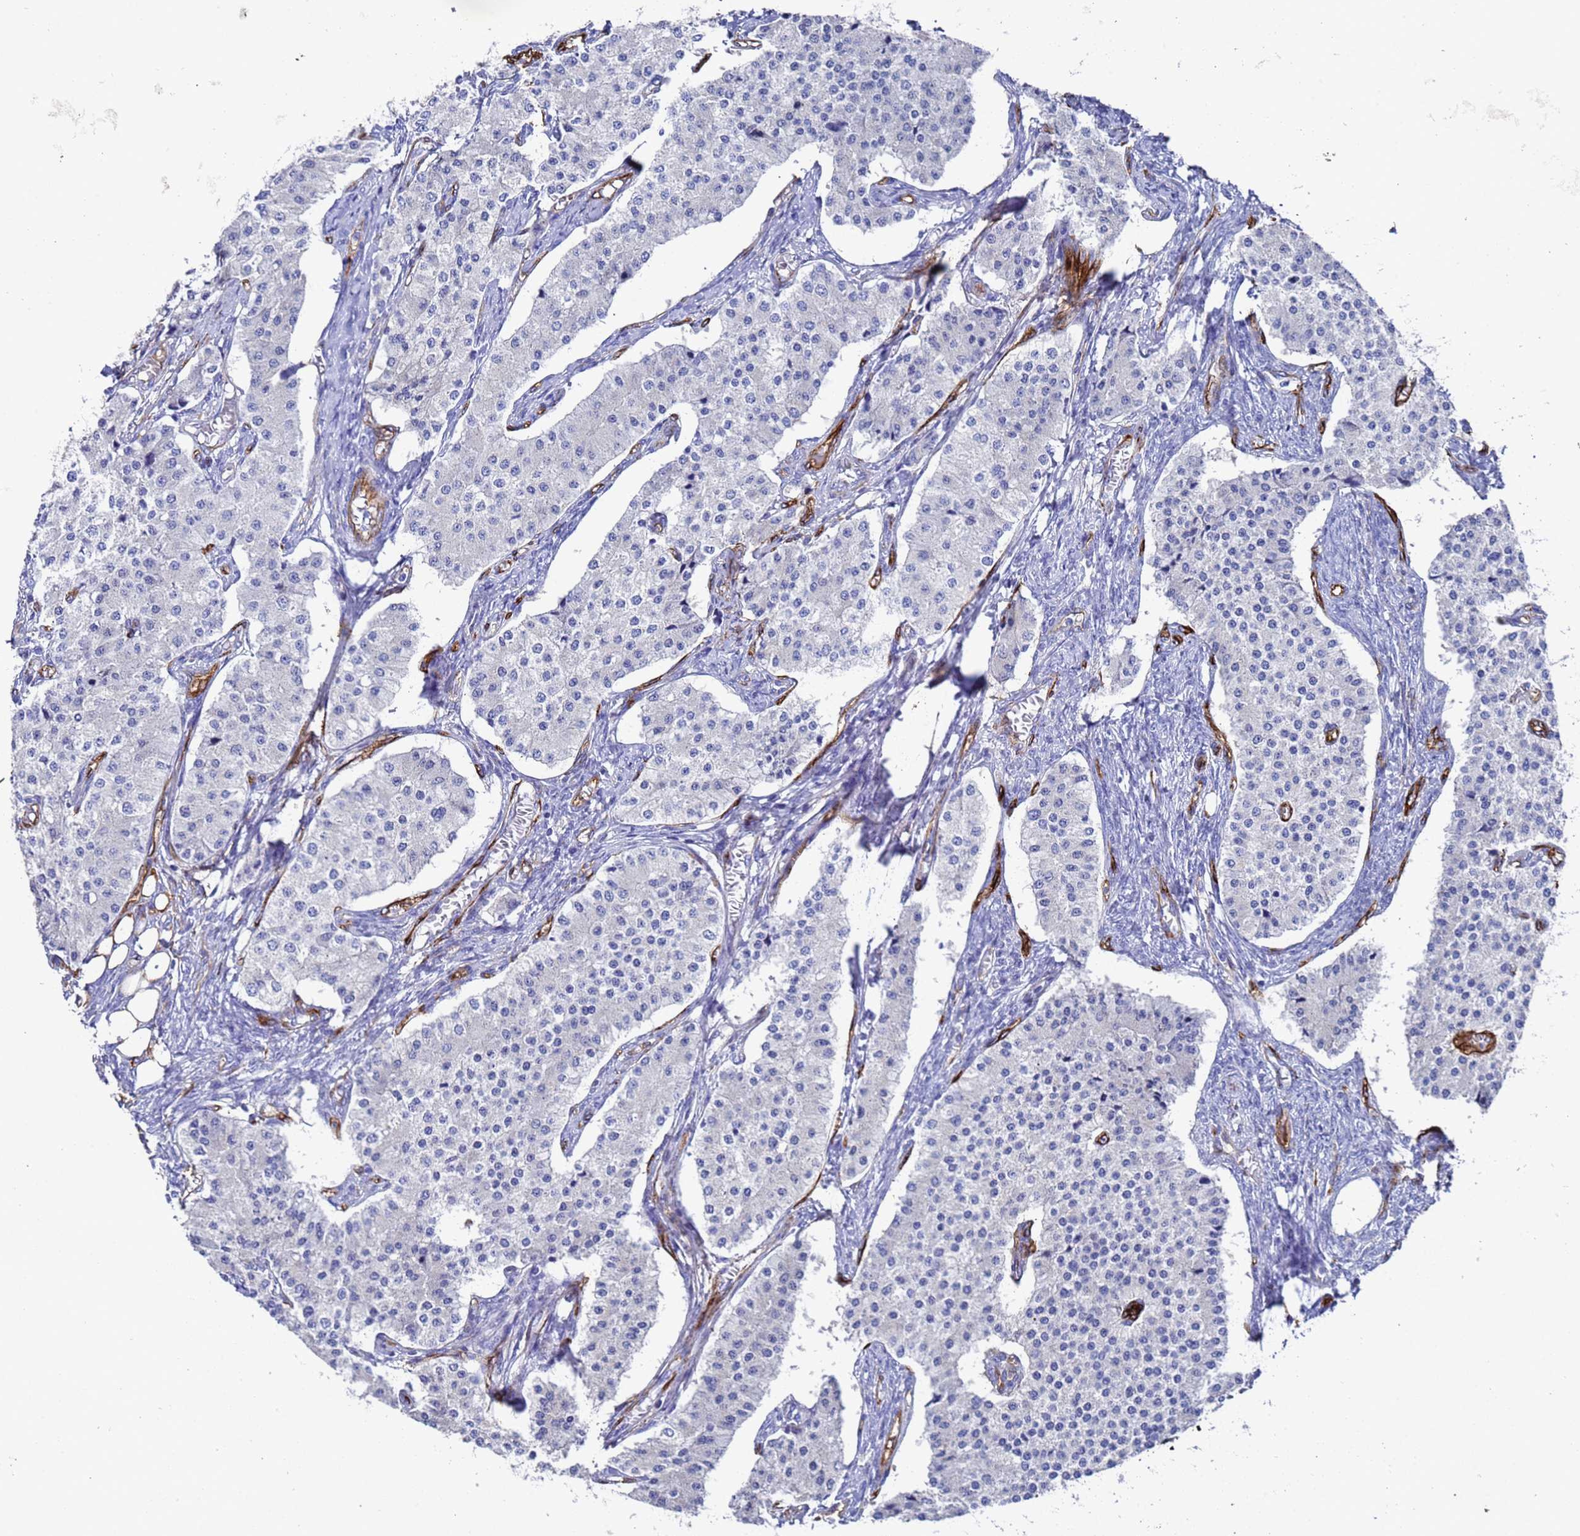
{"staining": {"intensity": "negative", "quantity": "none", "location": "none"}, "tissue": "carcinoid", "cell_type": "Tumor cells", "image_type": "cancer", "snomed": [{"axis": "morphology", "description": "Carcinoid, malignant, NOS"}, {"axis": "topography", "description": "Colon"}], "caption": "Tumor cells are negative for protein expression in human carcinoid.", "gene": "ADIPOQ", "patient": {"sex": "female", "age": 52}}